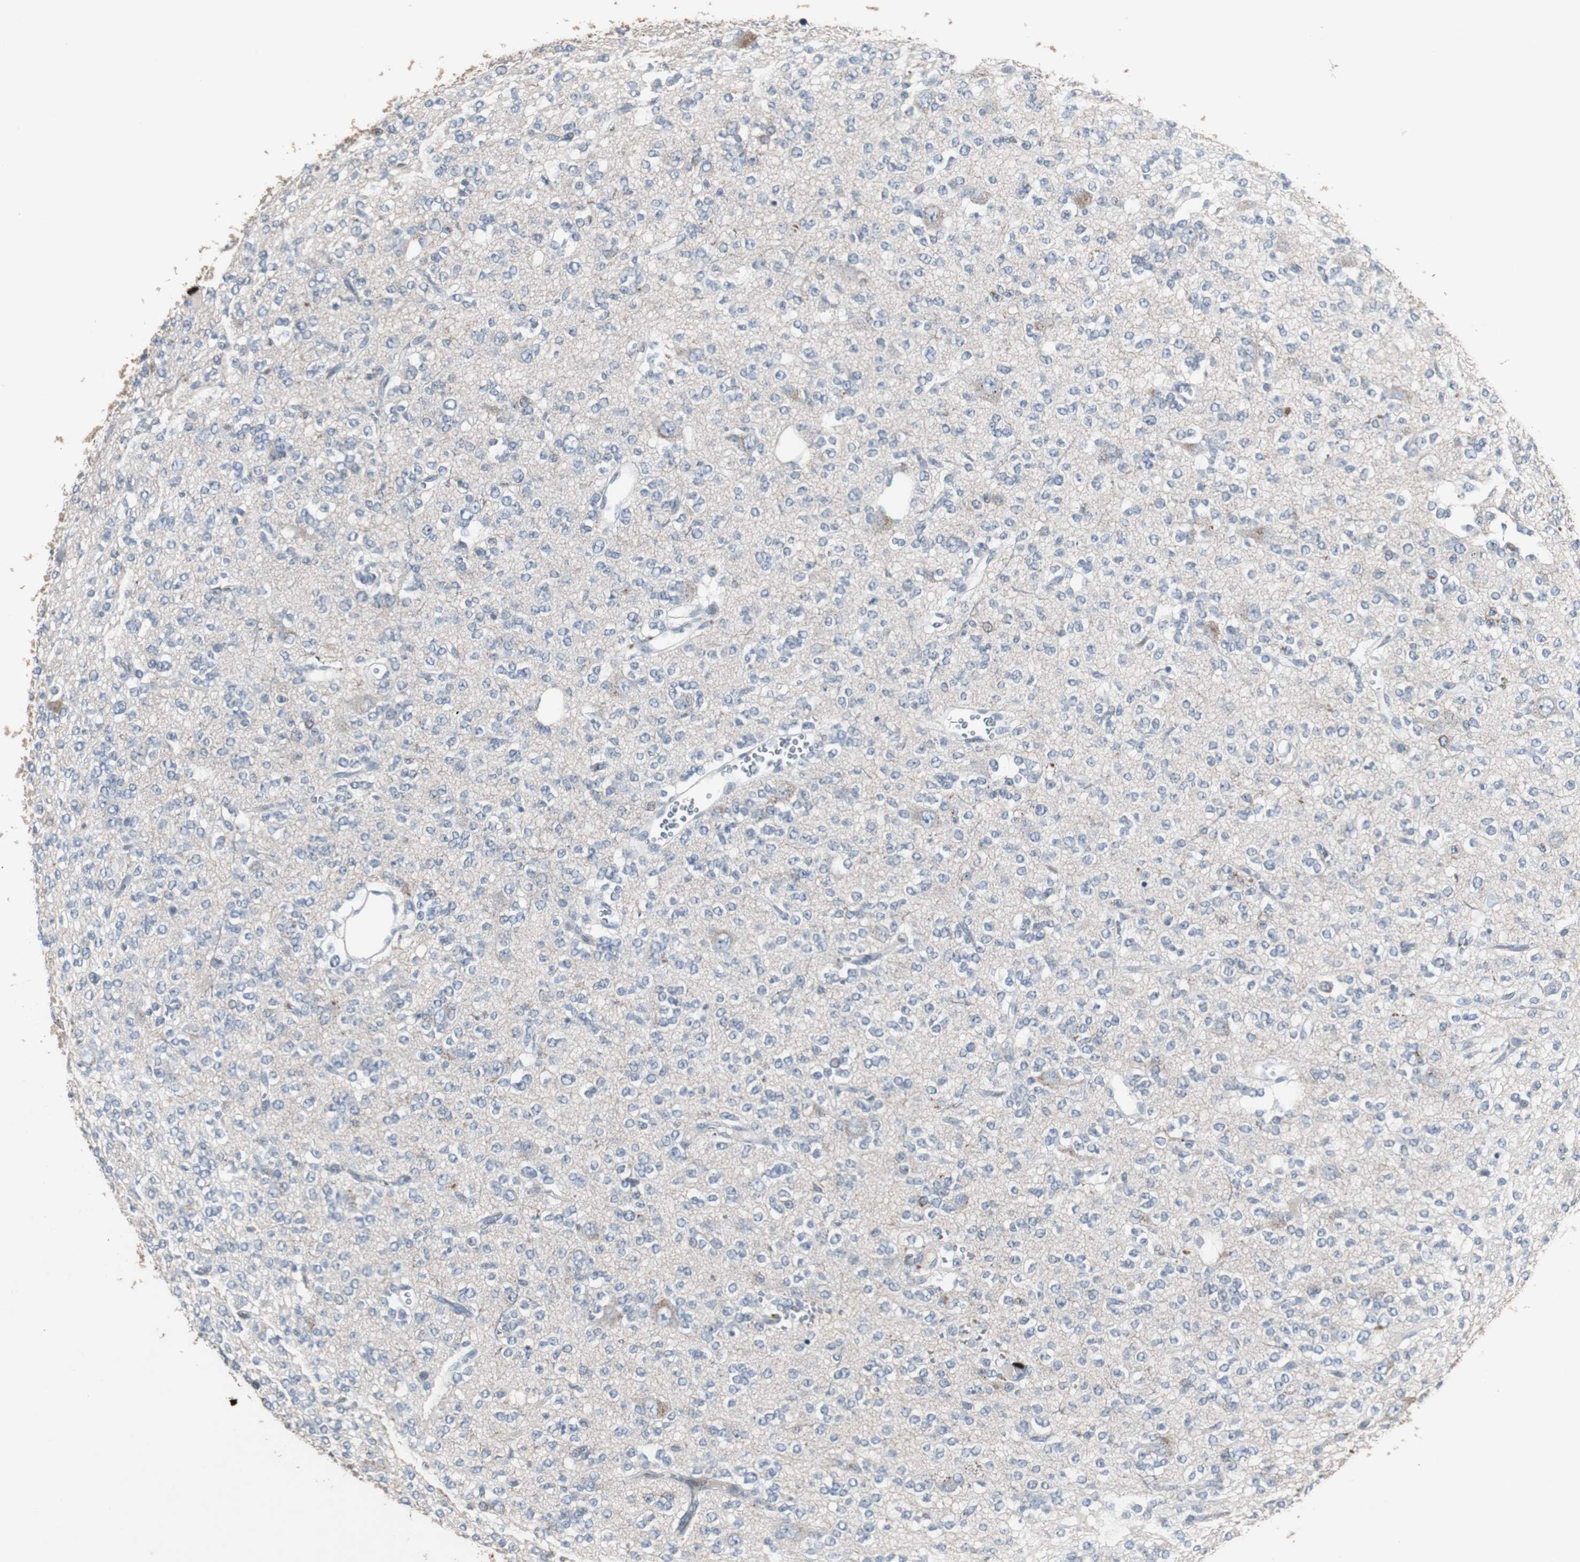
{"staining": {"intensity": "negative", "quantity": "none", "location": "none"}, "tissue": "glioma", "cell_type": "Tumor cells", "image_type": "cancer", "snomed": [{"axis": "morphology", "description": "Glioma, malignant, Low grade"}, {"axis": "topography", "description": "Brain"}], "caption": "Glioma was stained to show a protein in brown. There is no significant expression in tumor cells.", "gene": "ACAA1", "patient": {"sex": "male", "age": 38}}